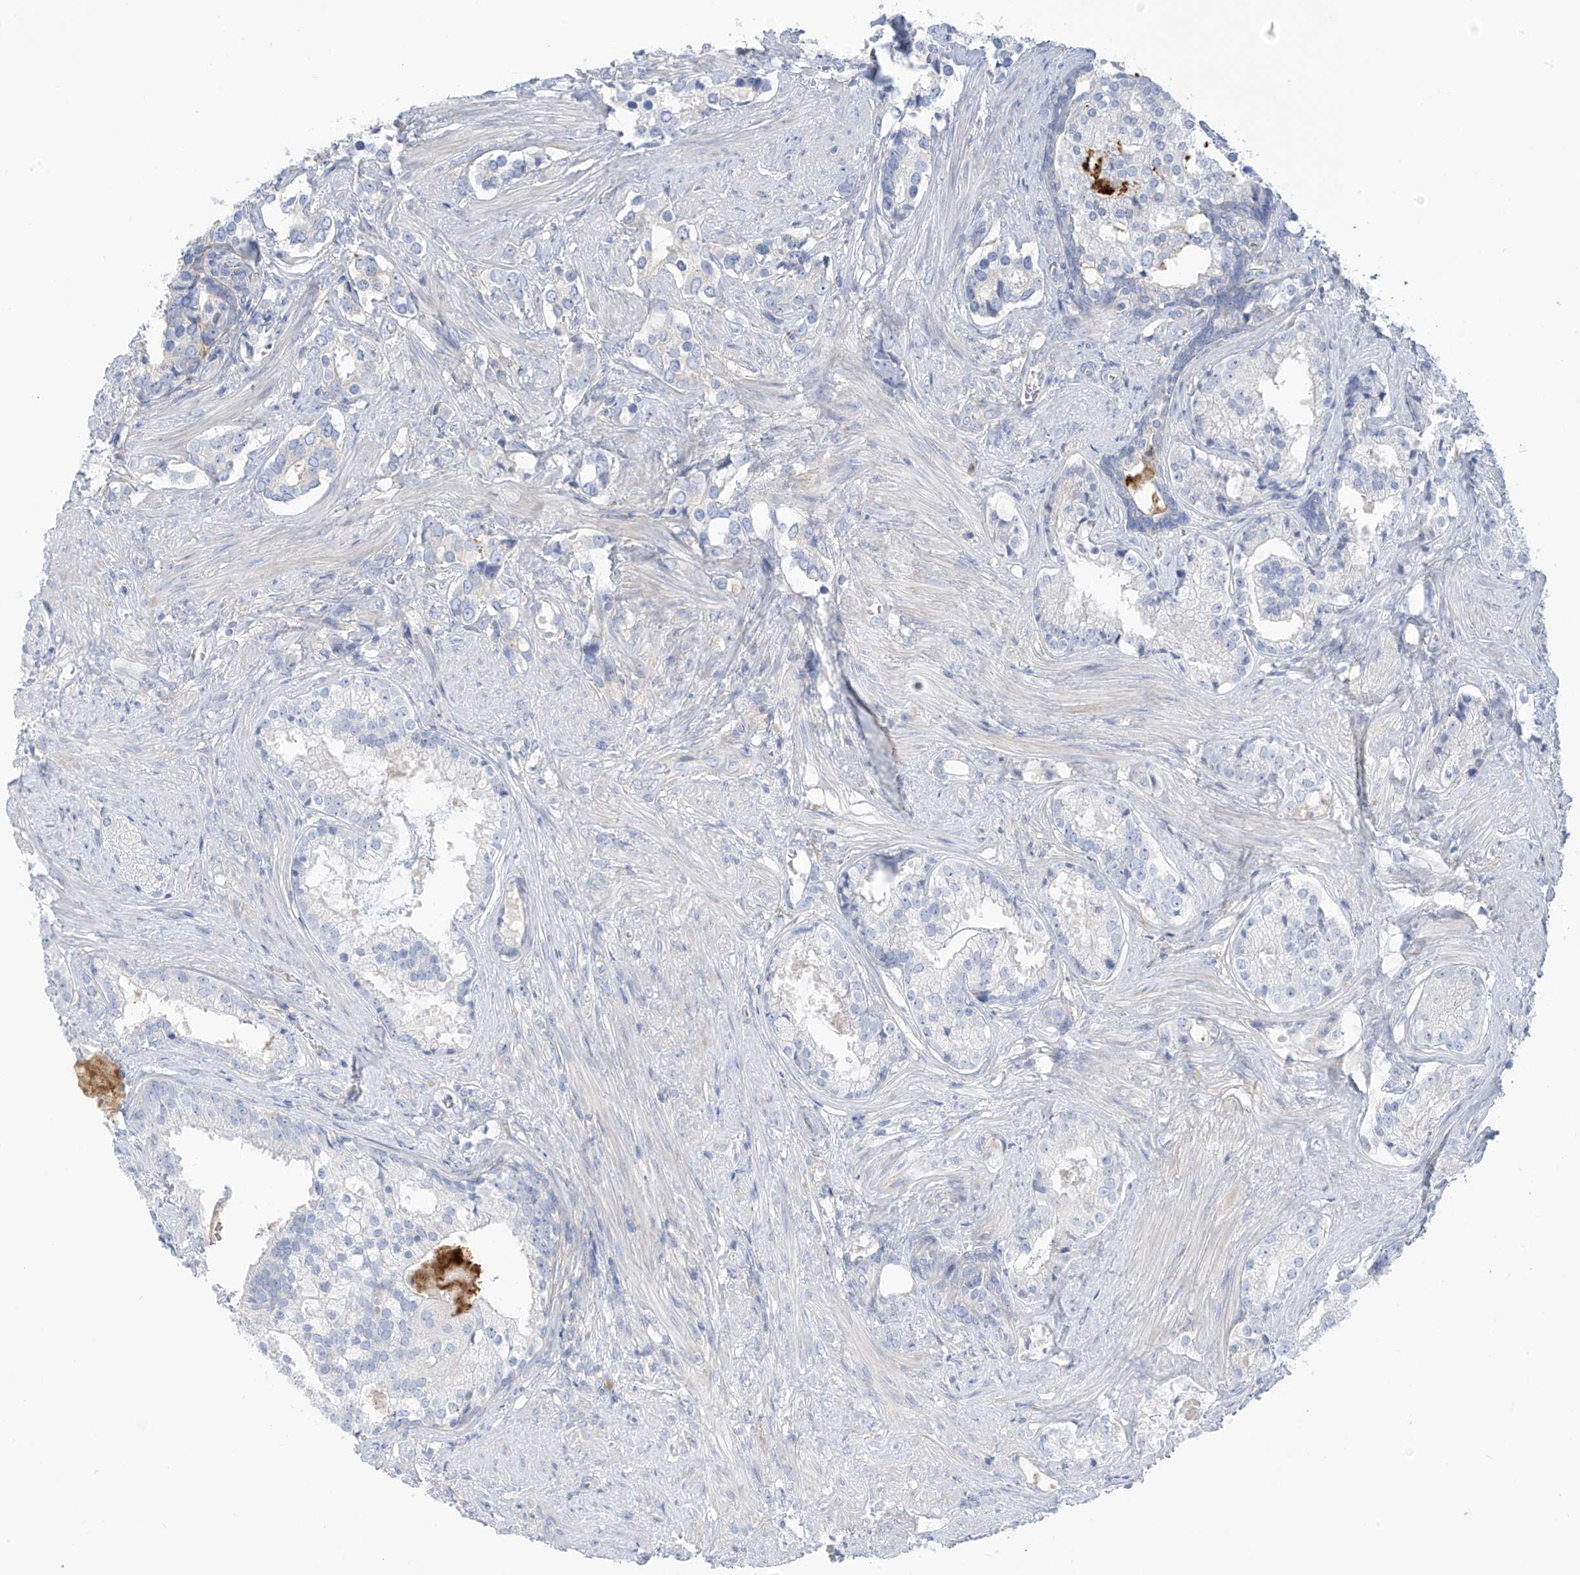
{"staining": {"intensity": "negative", "quantity": "none", "location": "none"}, "tissue": "prostate cancer", "cell_type": "Tumor cells", "image_type": "cancer", "snomed": [{"axis": "morphology", "description": "Adenocarcinoma, High grade"}, {"axis": "topography", "description": "Prostate"}], "caption": "The micrograph displays no significant staining in tumor cells of prostate cancer (adenocarcinoma (high-grade)).", "gene": "FABP2", "patient": {"sex": "male", "age": 58}}